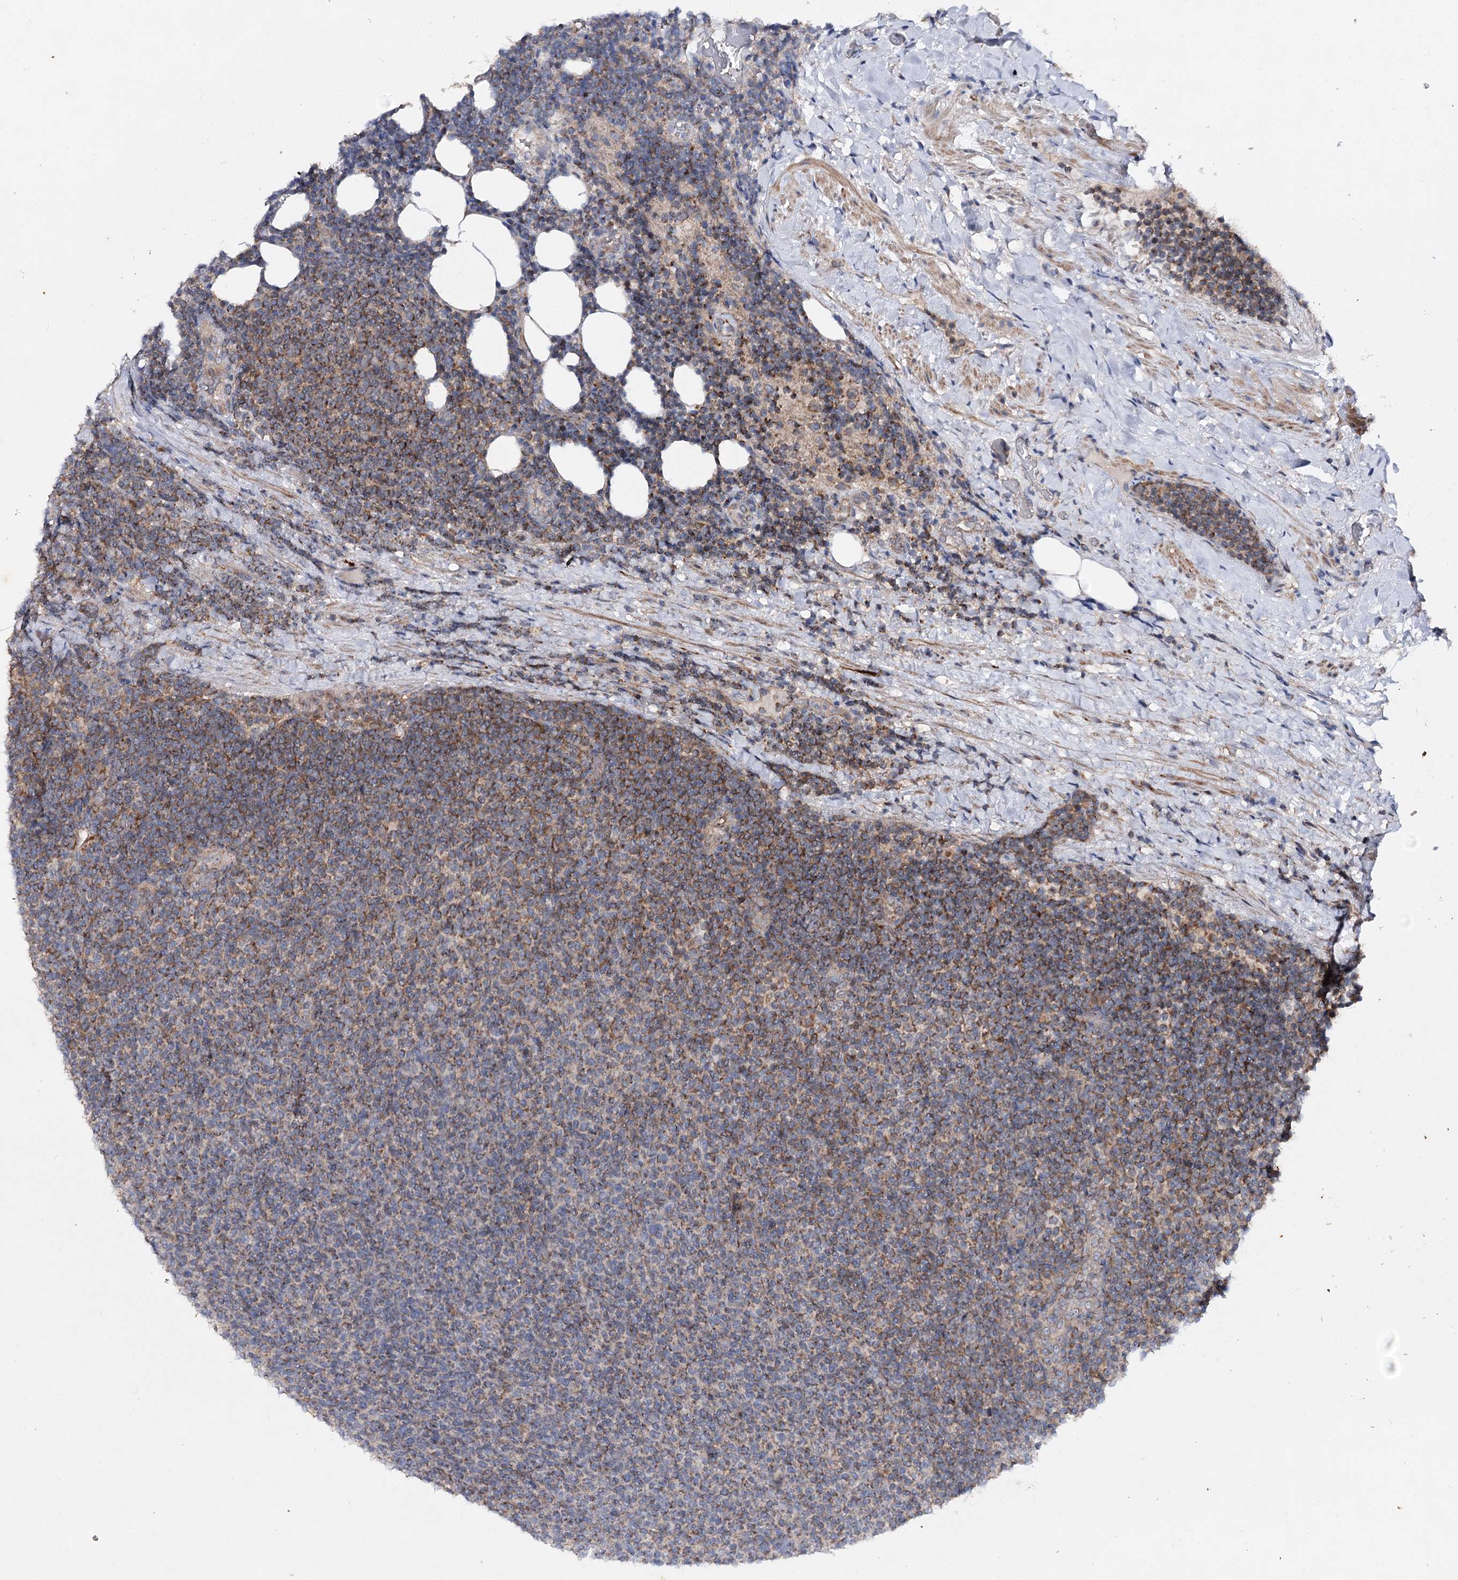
{"staining": {"intensity": "moderate", "quantity": ">75%", "location": "cytoplasmic/membranous"}, "tissue": "lymphoma", "cell_type": "Tumor cells", "image_type": "cancer", "snomed": [{"axis": "morphology", "description": "Malignant lymphoma, non-Hodgkin's type, Low grade"}, {"axis": "topography", "description": "Lymph node"}], "caption": "Human lymphoma stained with a brown dye reveals moderate cytoplasmic/membranous positive positivity in about >75% of tumor cells.", "gene": "MINDY3", "patient": {"sex": "male", "age": 66}}